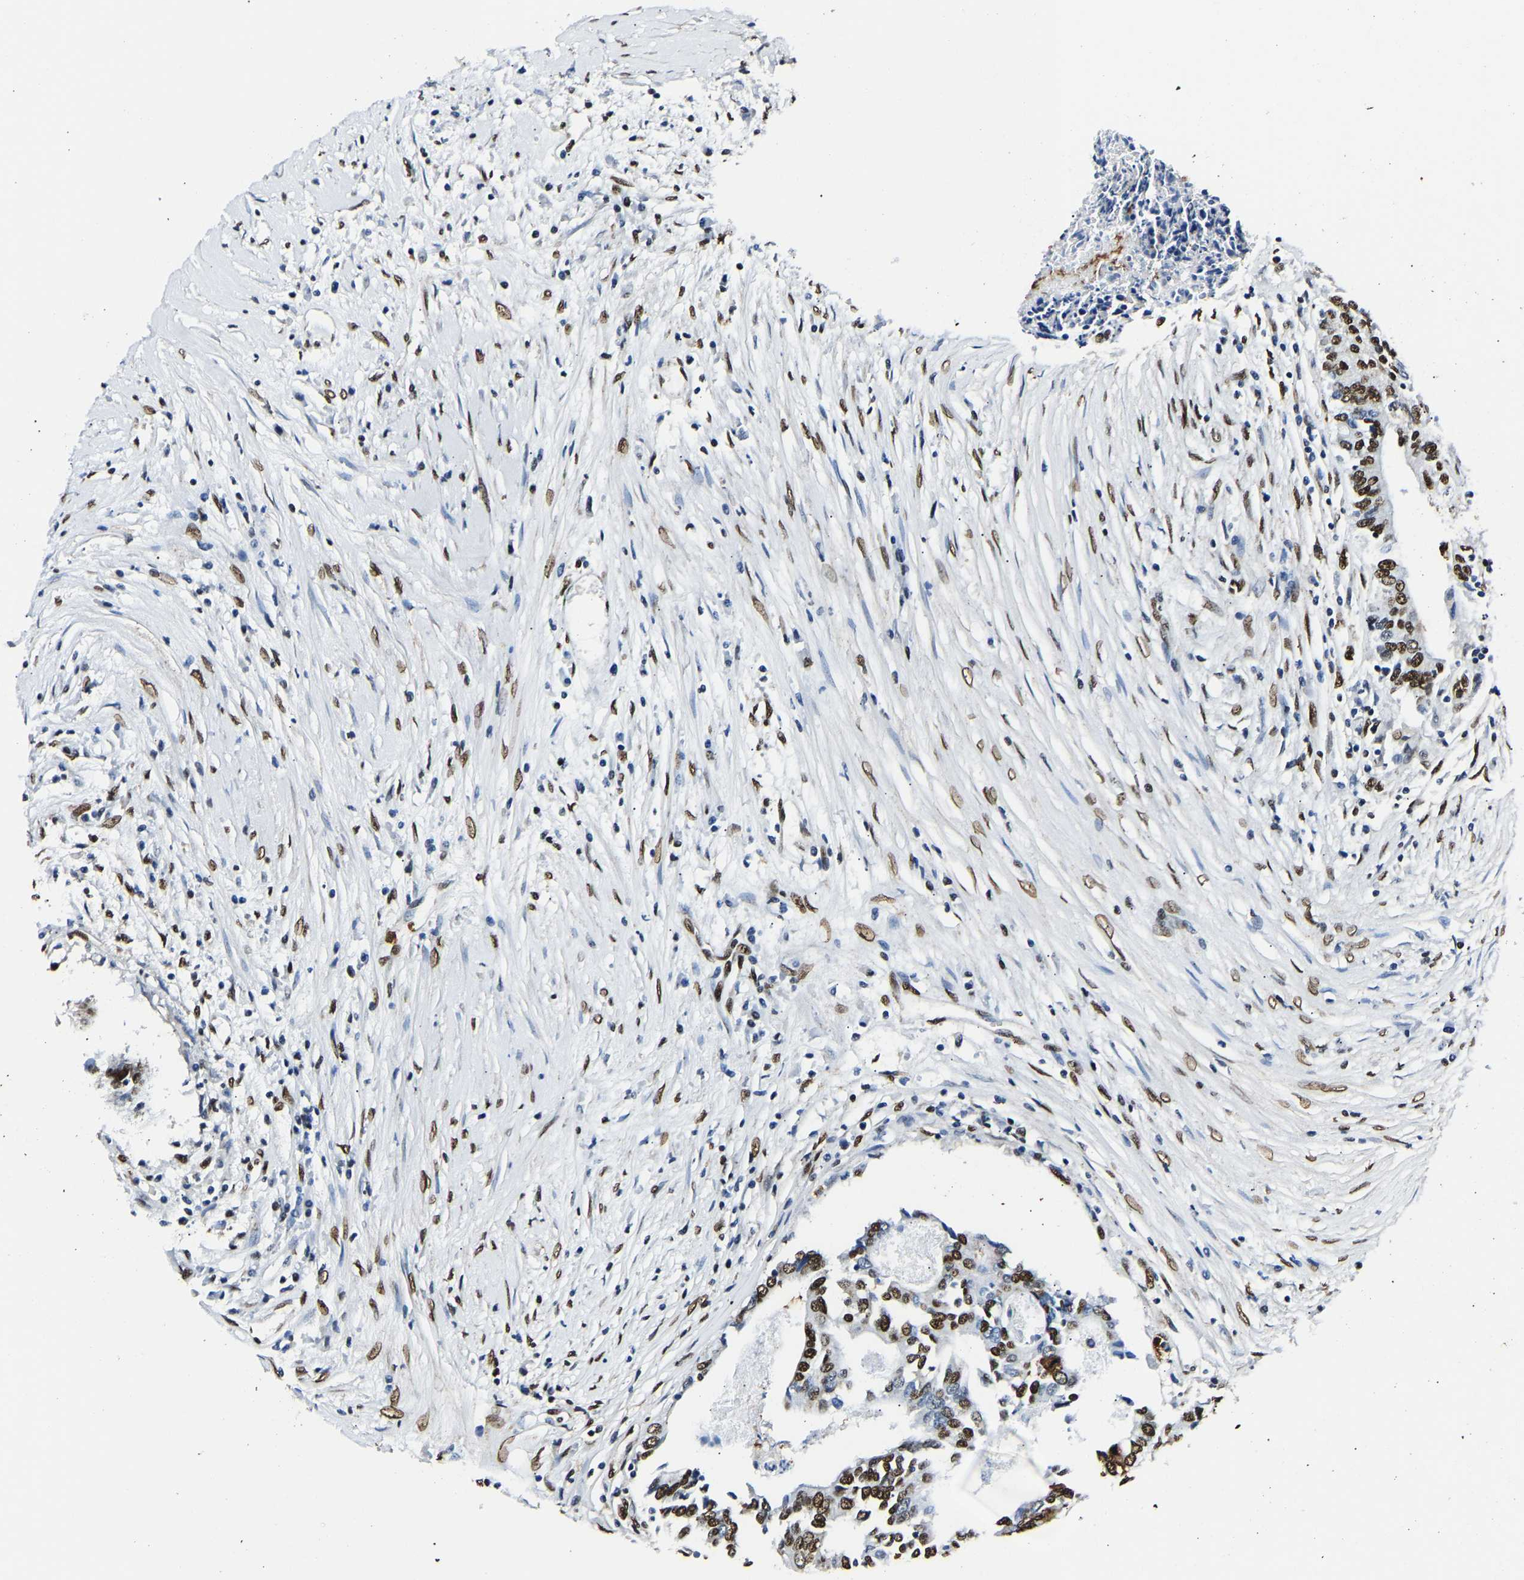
{"staining": {"intensity": "strong", "quantity": ">75%", "location": "nuclear"}, "tissue": "colorectal cancer", "cell_type": "Tumor cells", "image_type": "cancer", "snomed": [{"axis": "morphology", "description": "Adenocarcinoma, NOS"}, {"axis": "topography", "description": "Rectum"}], "caption": "Immunohistochemical staining of human adenocarcinoma (colorectal) demonstrates high levels of strong nuclear positivity in approximately >75% of tumor cells.", "gene": "SAFB", "patient": {"sex": "male", "age": 63}}